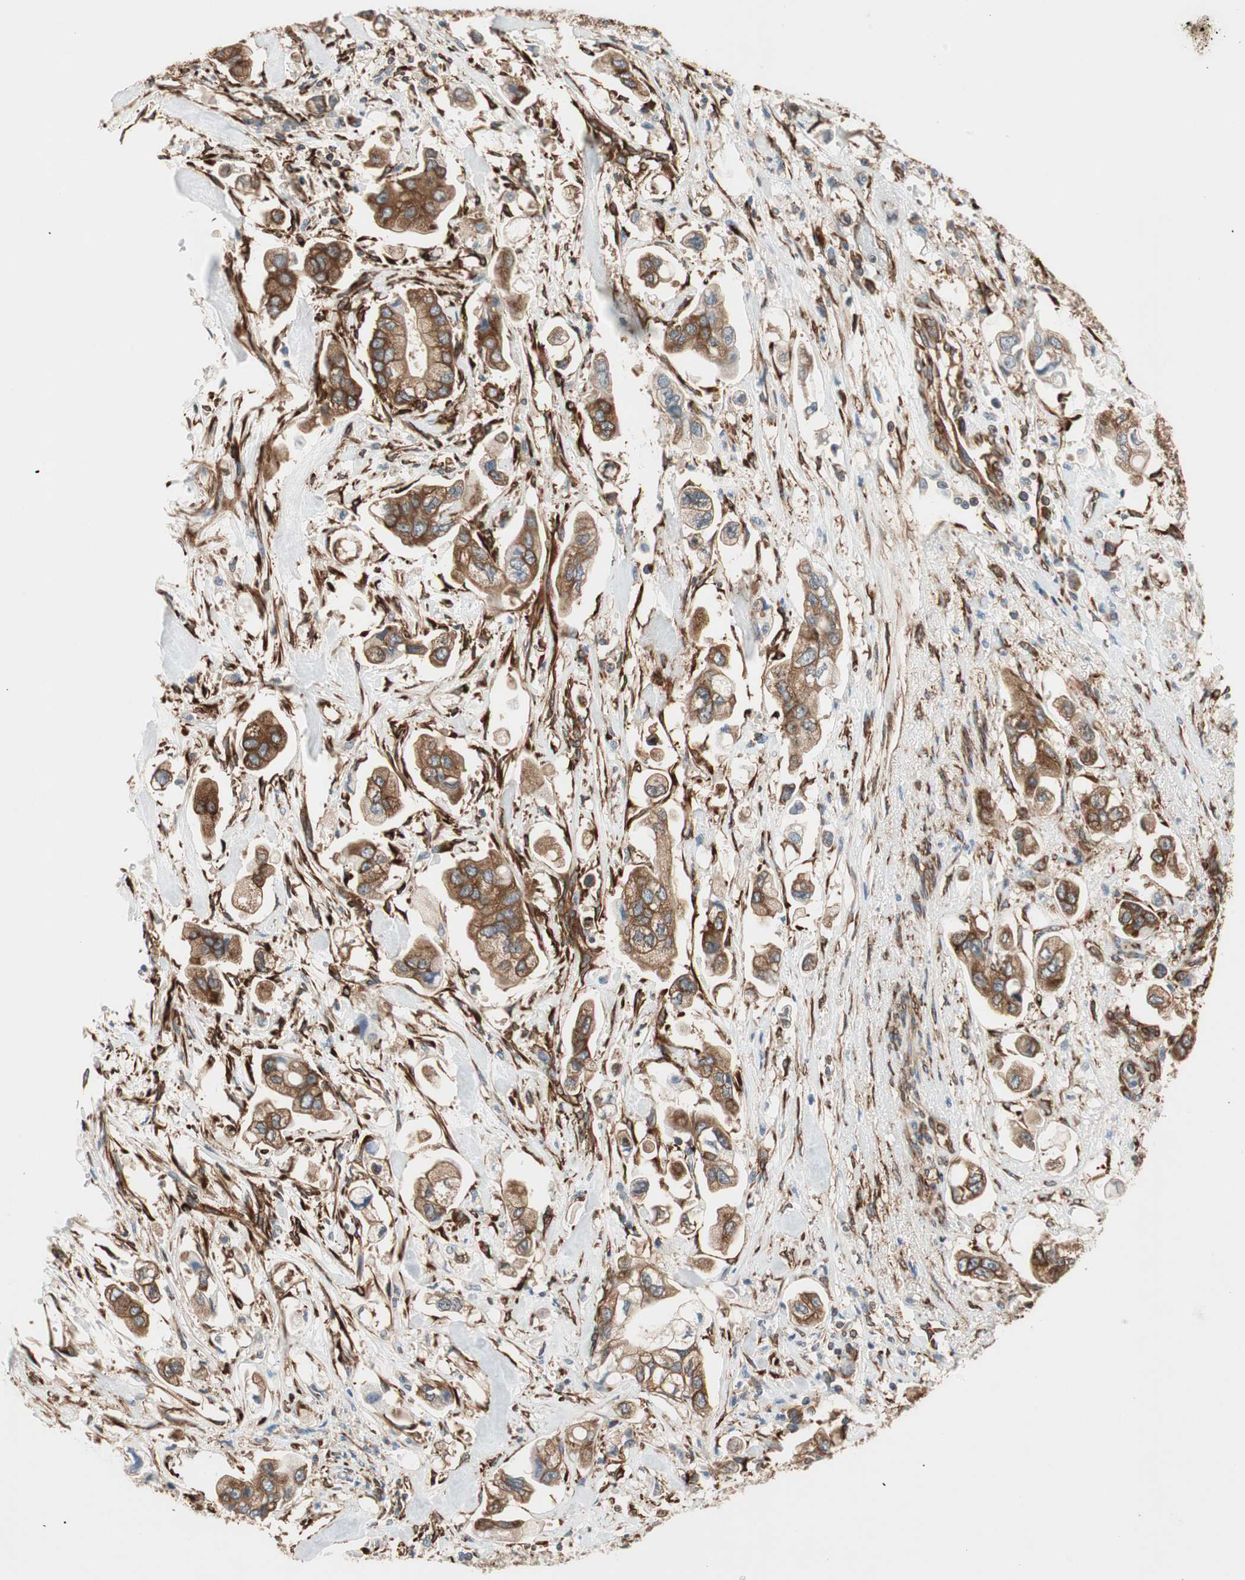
{"staining": {"intensity": "strong", "quantity": ">75%", "location": "cytoplasmic/membranous"}, "tissue": "stomach cancer", "cell_type": "Tumor cells", "image_type": "cancer", "snomed": [{"axis": "morphology", "description": "Adenocarcinoma, NOS"}, {"axis": "topography", "description": "Stomach"}], "caption": "A high amount of strong cytoplasmic/membranous staining is identified in approximately >75% of tumor cells in adenocarcinoma (stomach) tissue.", "gene": "WASL", "patient": {"sex": "male", "age": 62}}